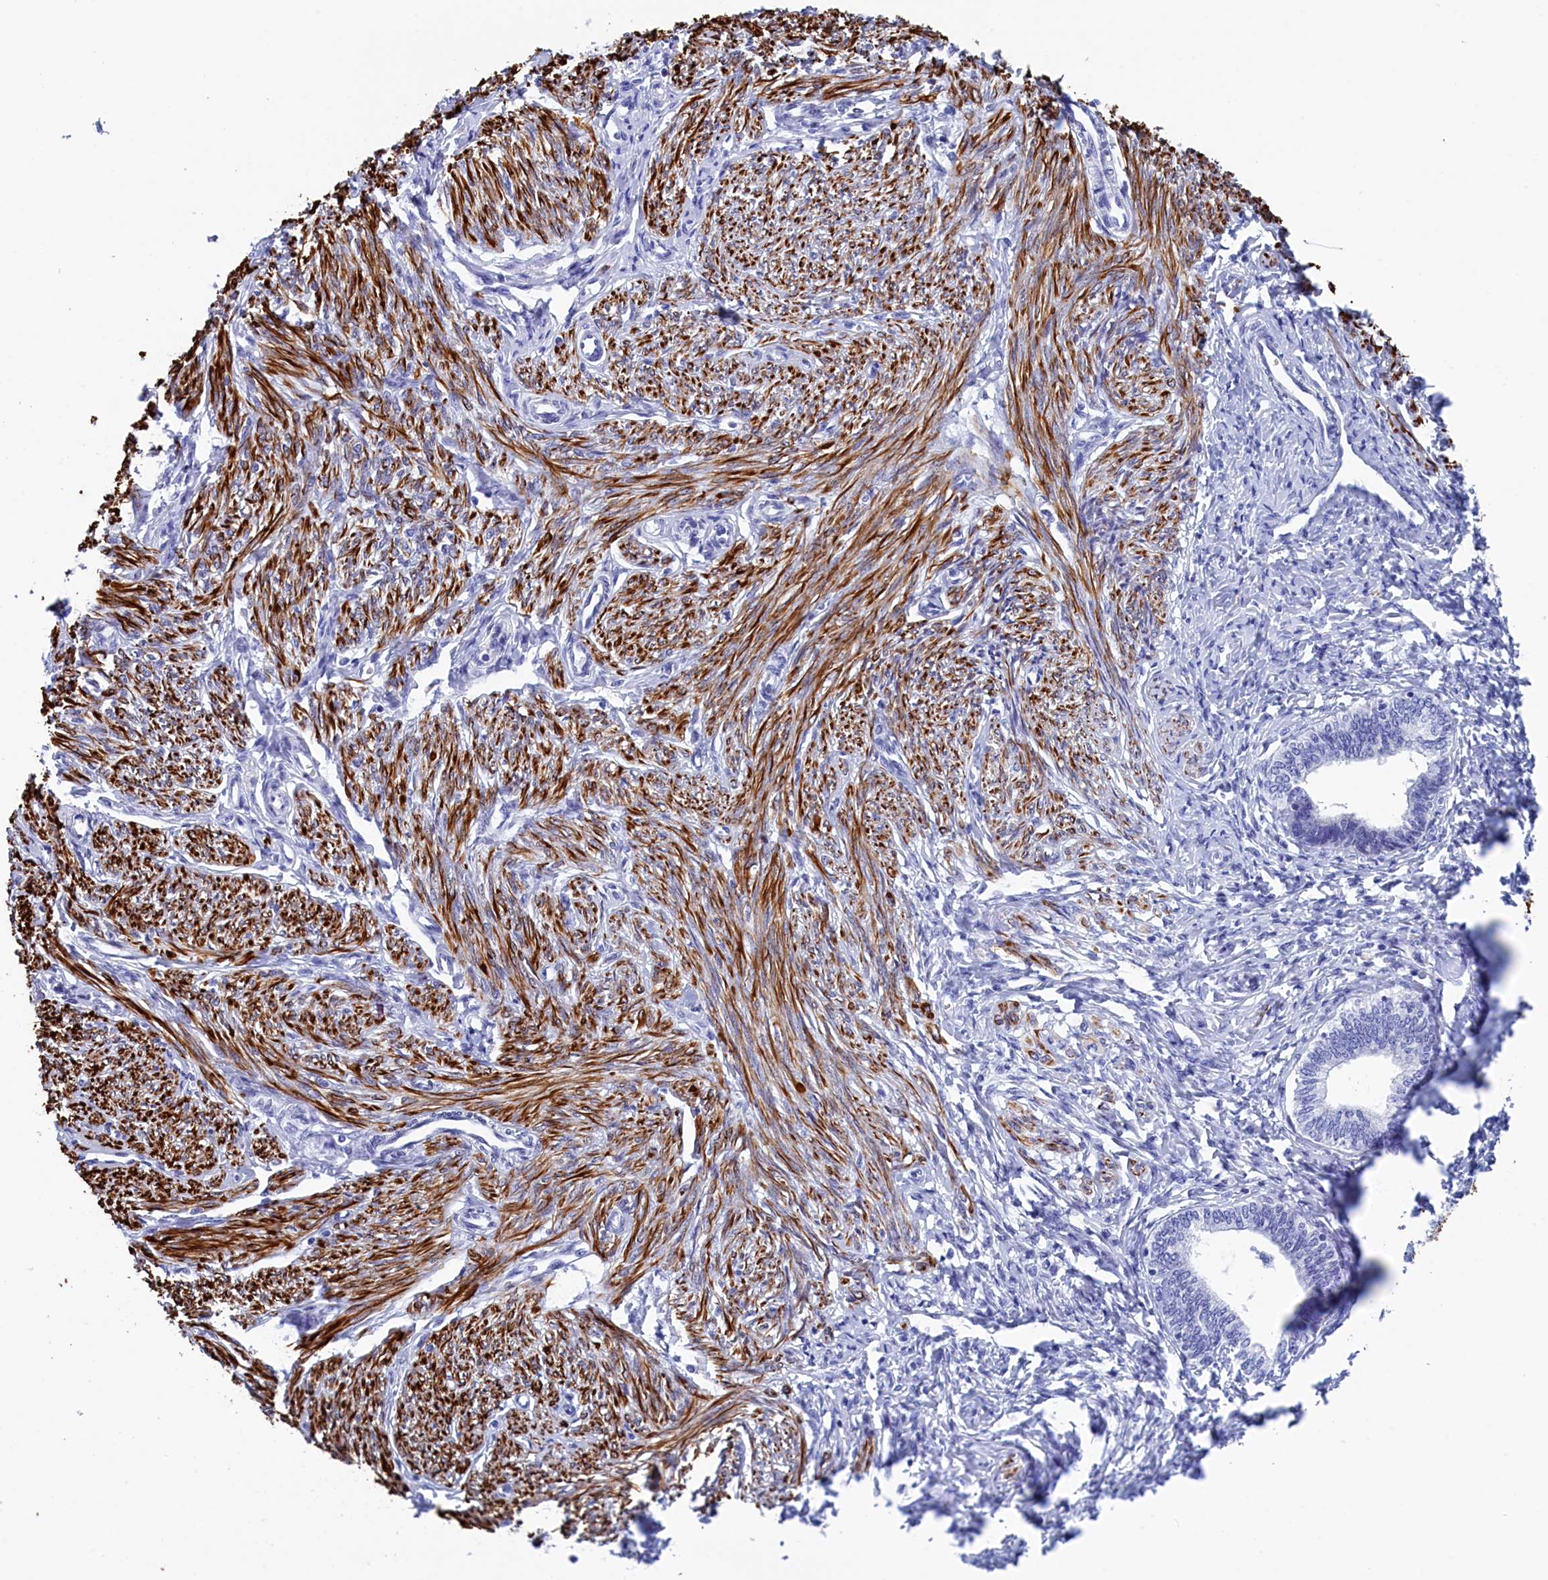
{"staining": {"intensity": "negative", "quantity": "none", "location": "none"}, "tissue": "endometrium", "cell_type": "Cells in endometrial stroma", "image_type": "normal", "snomed": [{"axis": "morphology", "description": "Normal tissue, NOS"}, {"axis": "topography", "description": "Endometrium"}], "caption": "Immunohistochemistry micrograph of unremarkable human endometrium stained for a protein (brown), which reveals no expression in cells in endometrial stroma. (DAB (3,3'-diaminobenzidine) IHC with hematoxylin counter stain).", "gene": "WDR83", "patient": {"sex": "female", "age": 72}}